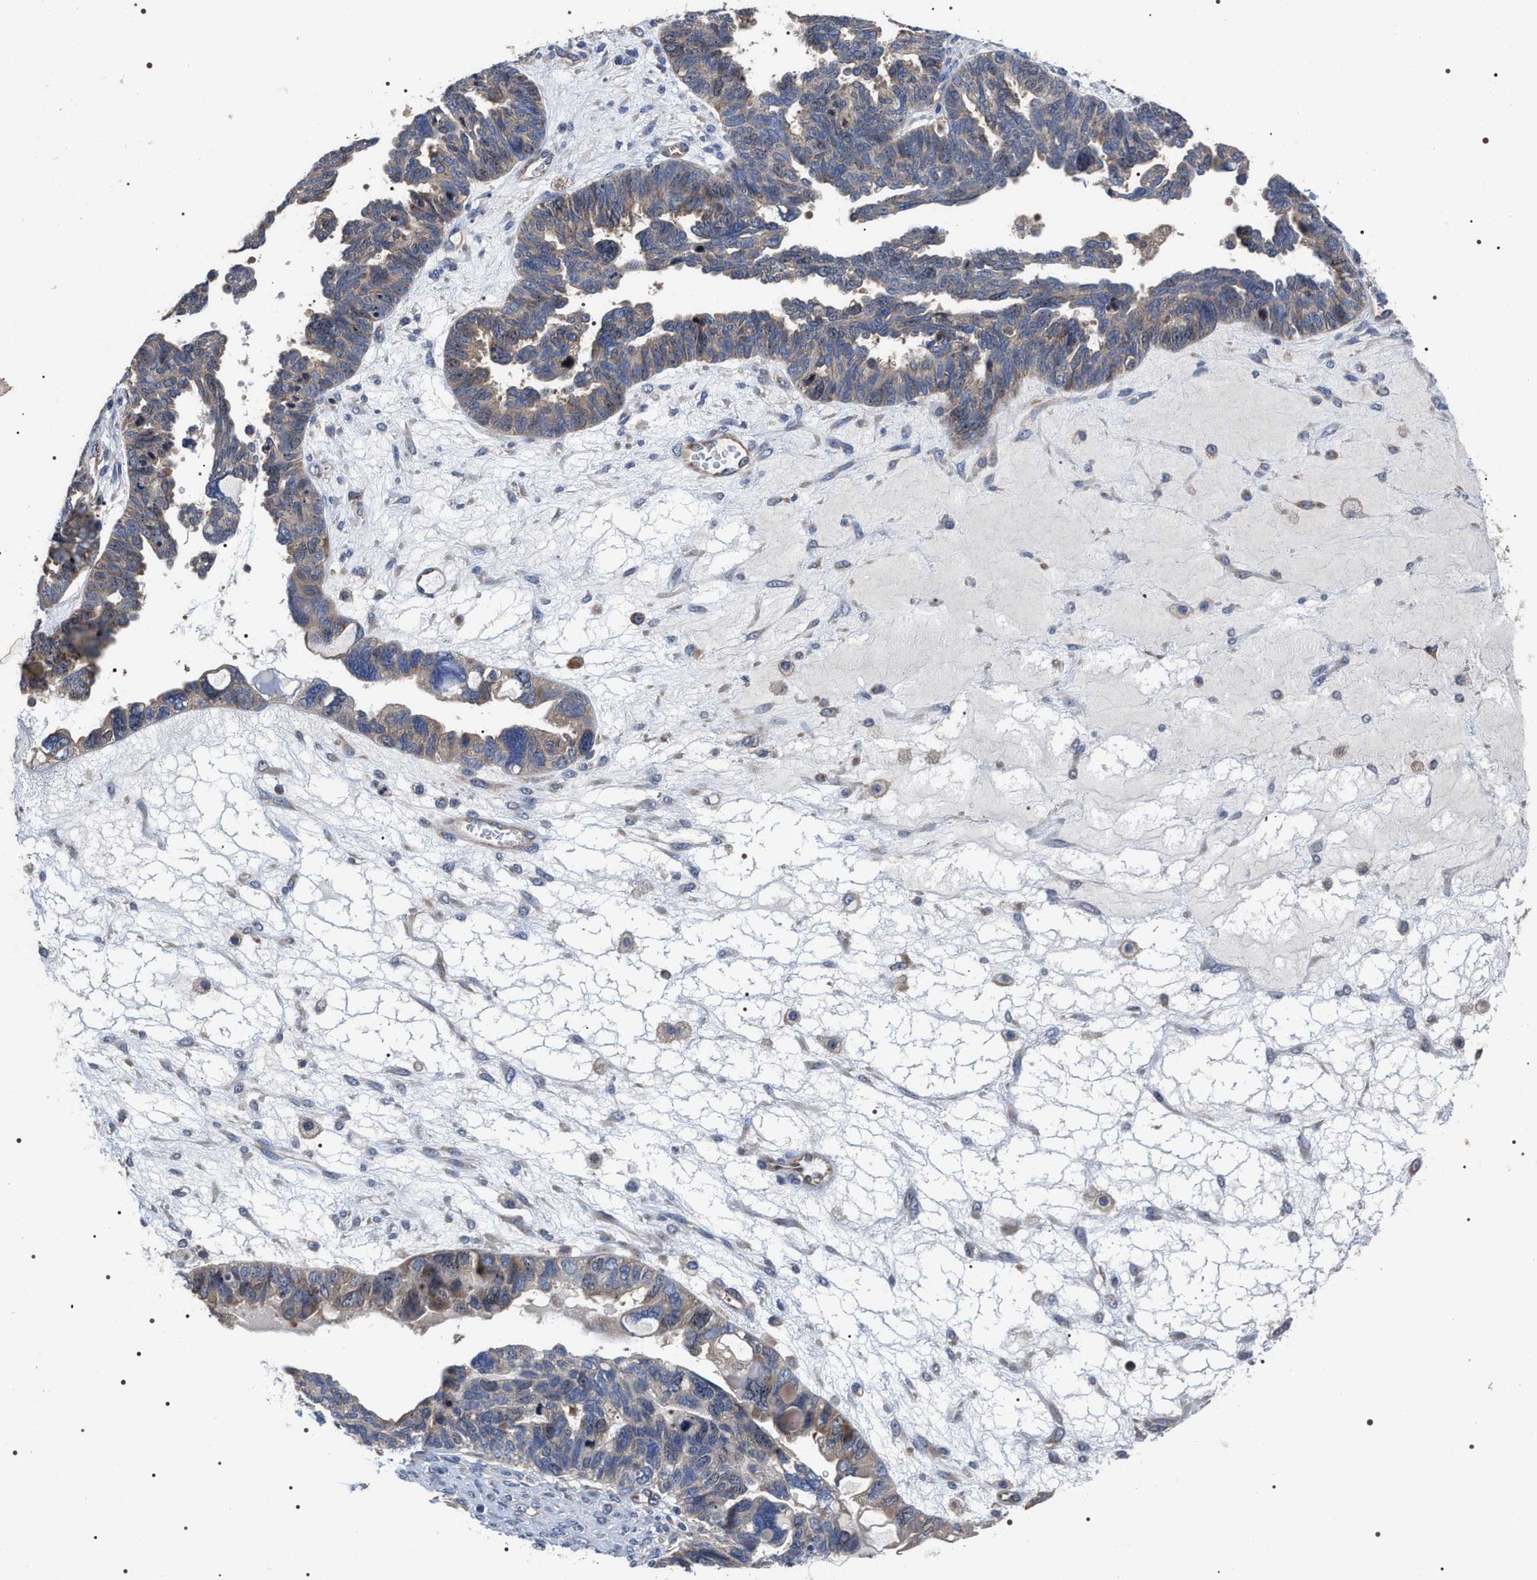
{"staining": {"intensity": "weak", "quantity": "<25%", "location": "cytoplasmic/membranous"}, "tissue": "ovarian cancer", "cell_type": "Tumor cells", "image_type": "cancer", "snomed": [{"axis": "morphology", "description": "Cystadenocarcinoma, serous, NOS"}, {"axis": "topography", "description": "Ovary"}], "caption": "Tumor cells show no significant positivity in serous cystadenocarcinoma (ovarian).", "gene": "MIS18A", "patient": {"sex": "female", "age": 79}}